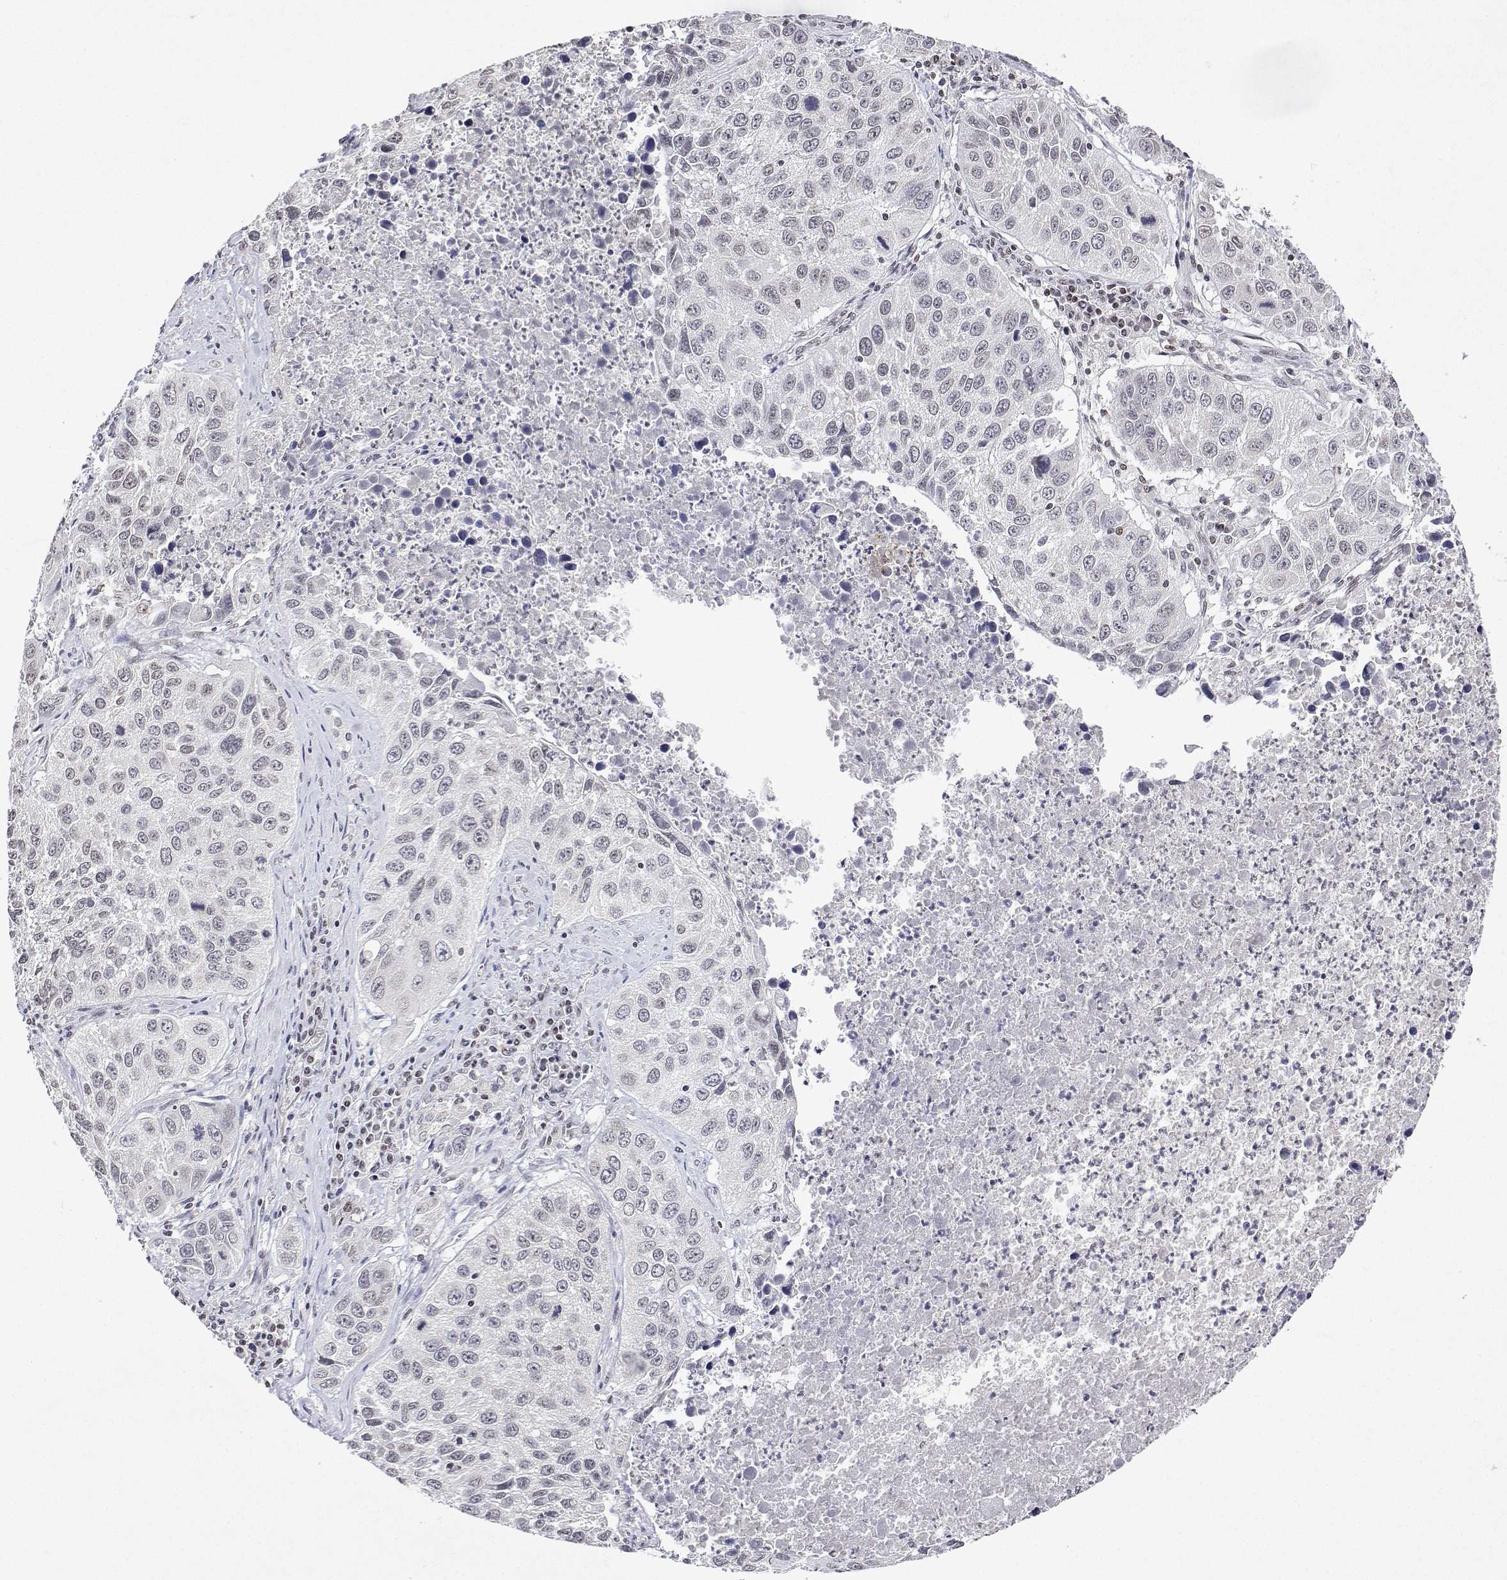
{"staining": {"intensity": "negative", "quantity": "none", "location": "none"}, "tissue": "lung cancer", "cell_type": "Tumor cells", "image_type": "cancer", "snomed": [{"axis": "morphology", "description": "Squamous cell carcinoma, NOS"}, {"axis": "topography", "description": "Lung"}], "caption": "Histopathology image shows no significant protein staining in tumor cells of lung cancer.", "gene": "XPC", "patient": {"sex": "female", "age": 61}}